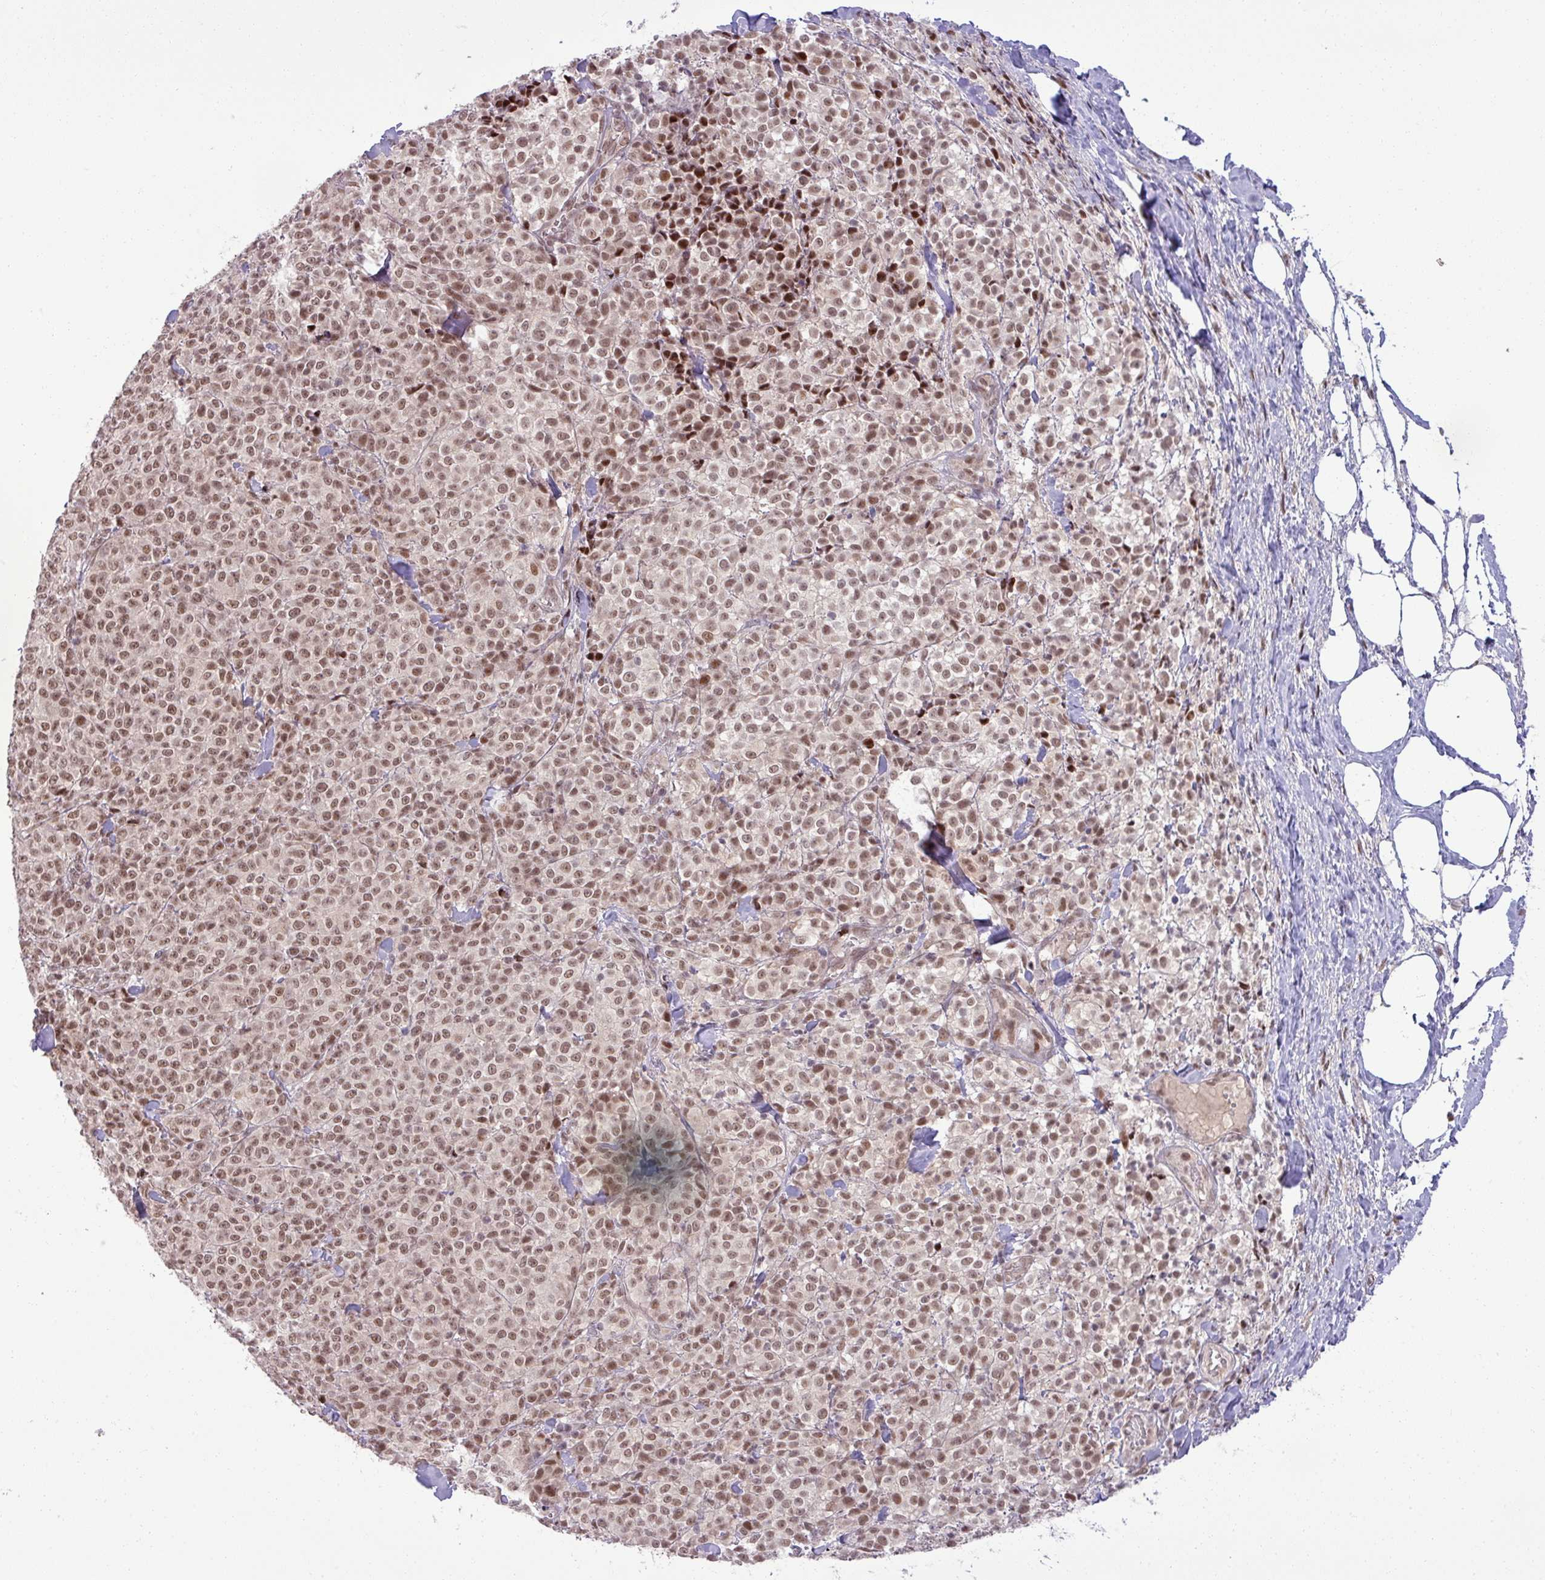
{"staining": {"intensity": "moderate", "quantity": ">75%", "location": "nuclear"}, "tissue": "melanoma", "cell_type": "Tumor cells", "image_type": "cancer", "snomed": [{"axis": "morphology", "description": "Normal tissue, NOS"}, {"axis": "morphology", "description": "Malignant melanoma, NOS"}, {"axis": "topography", "description": "Skin"}], "caption": "Immunohistochemistry (IHC) of human malignant melanoma reveals medium levels of moderate nuclear positivity in approximately >75% of tumor cells.", "gene": "PTPN20", "patient": {"sex": "female", "age": 34}}